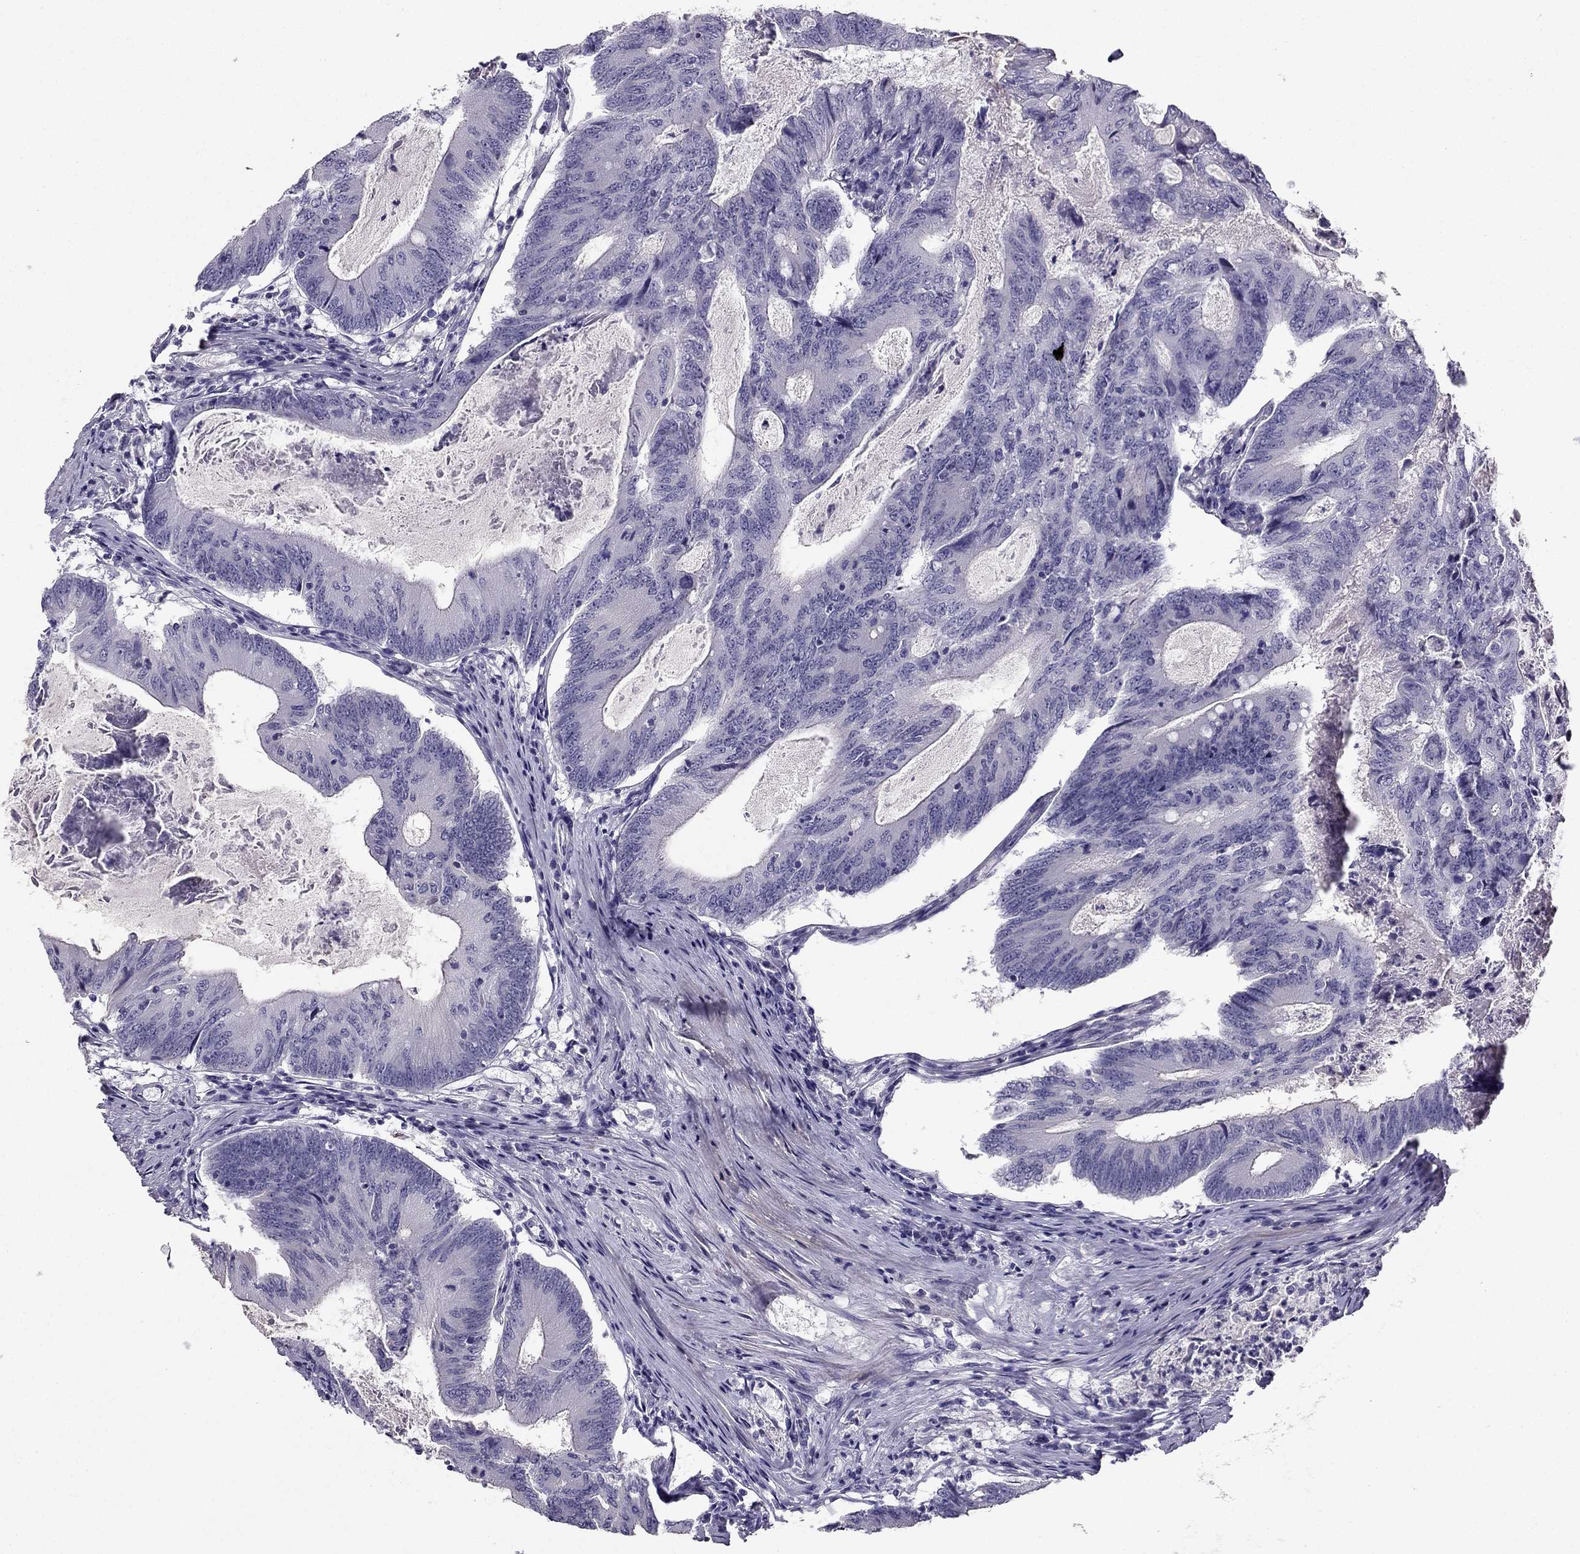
{"staining": {"intensity": "negative", "quantity": "none", "location": "none"}, "tissue": "colorectal cancer", "cell_type": "Tumor cells", "image_type": "cancer", "snomed": [{"axis": "morphology", "description": "Adenocarcinoma, NOS"}, {"axis": "topography", "description": "Colon"}], "caption": "This is a image of immunohistochemistry (IHC) staining of colorectal adenocarcinoma, which shows no staining in tumor cells. (Immunohistochemistry (ihc), brightfield microscopy, high magnification).", "gene": "LMTK3", "patient": {"sex": "female", "age": 70}}